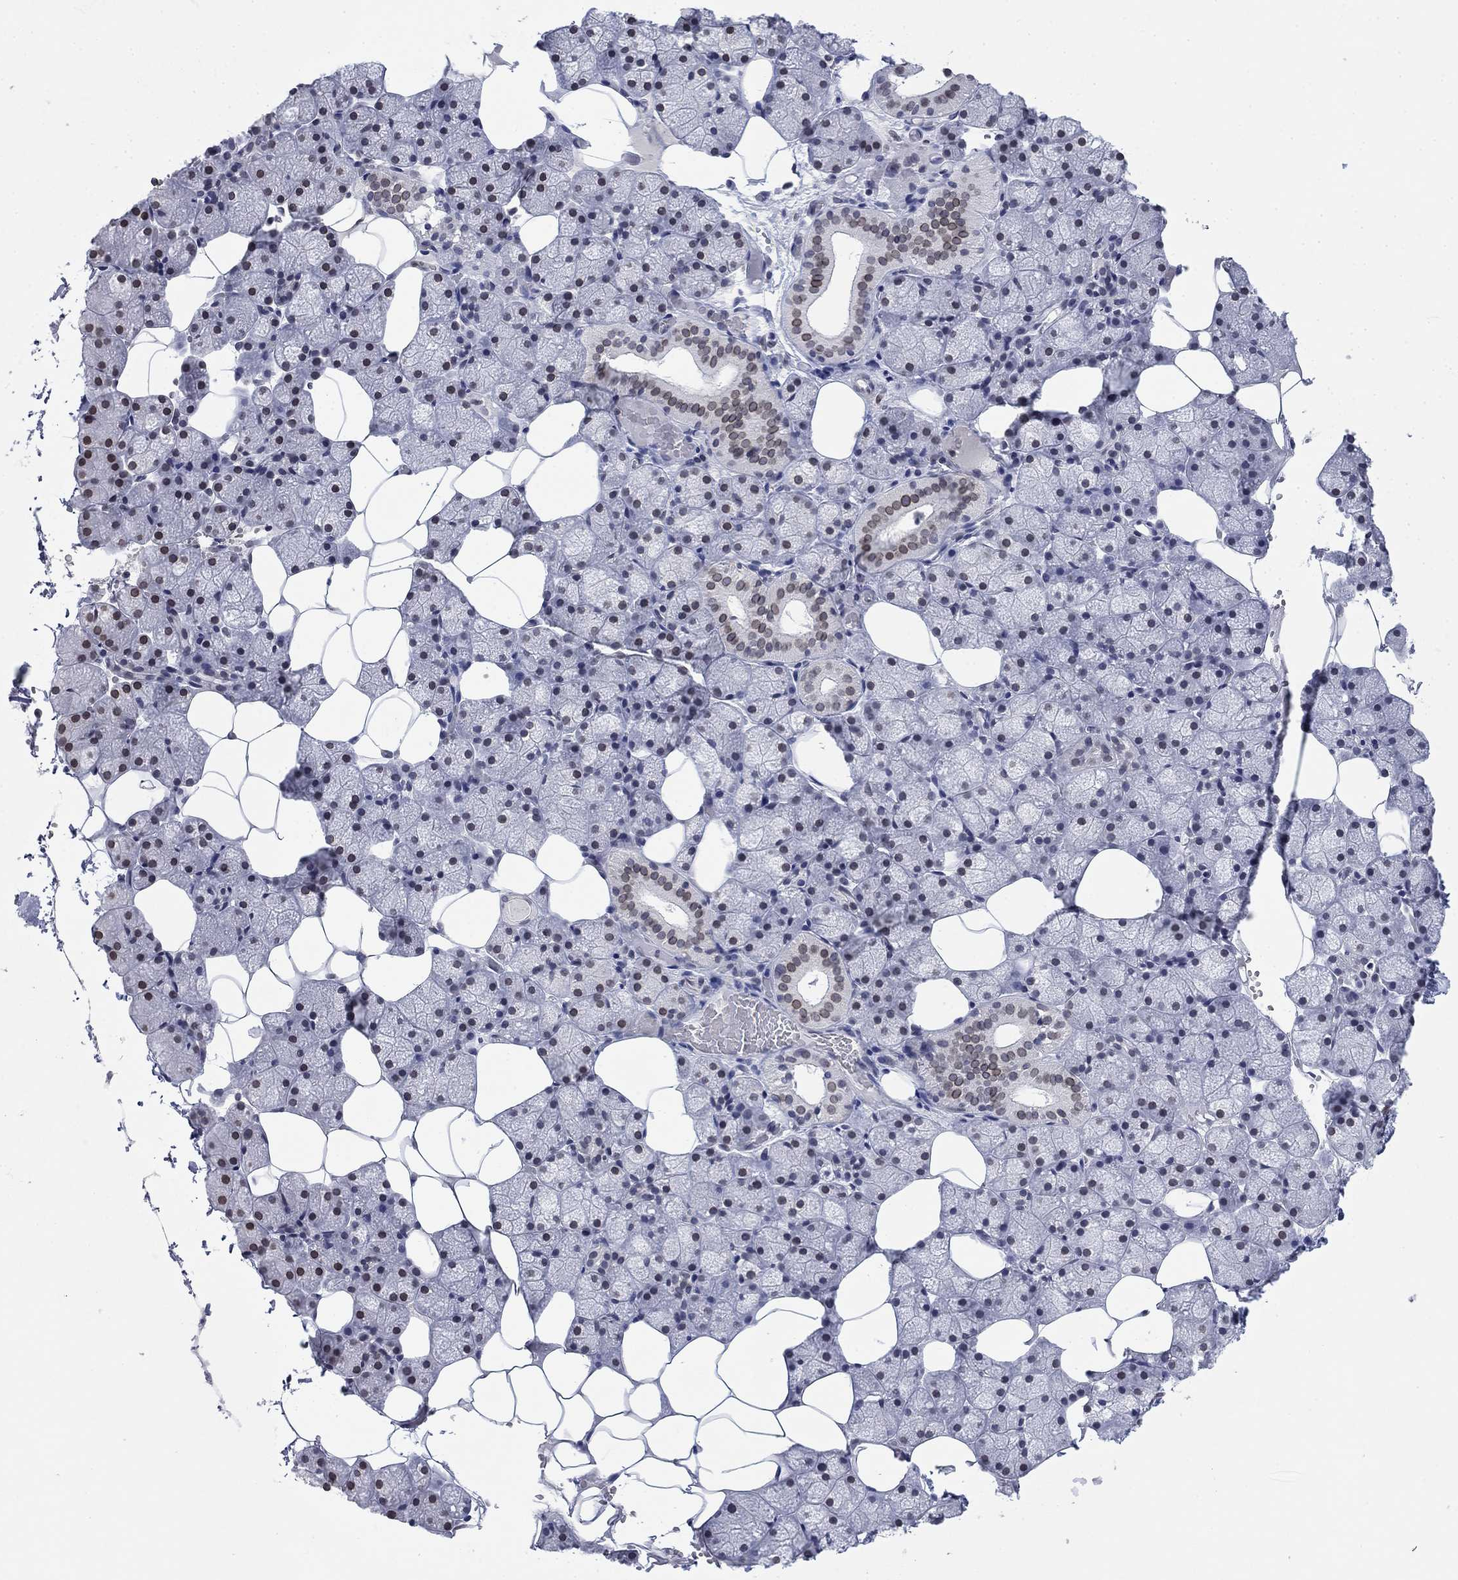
{"staining": {"intensity": "moderate", "quantity": "<25%", "location": "cytoplasmic/membranous,nuclear"}, "tissue": "salivary gland", "cell_type": "Glandular cells", "image_type": "normal", "snomed": [{"axis": "morphology", "description": "Normal tissue, NOS"}, {"axis": "topography", "description": "Salivary gland"}], "caption": "Salivary gland stained with DAB immunohistochemistry (IHC) displays low levels of moderate cytoplasmic/membranous,nuclear expression in about <25% of glandular cells.", "gene": "TOR1AIP1", "patient": {"sex": "male", "age": 38}}